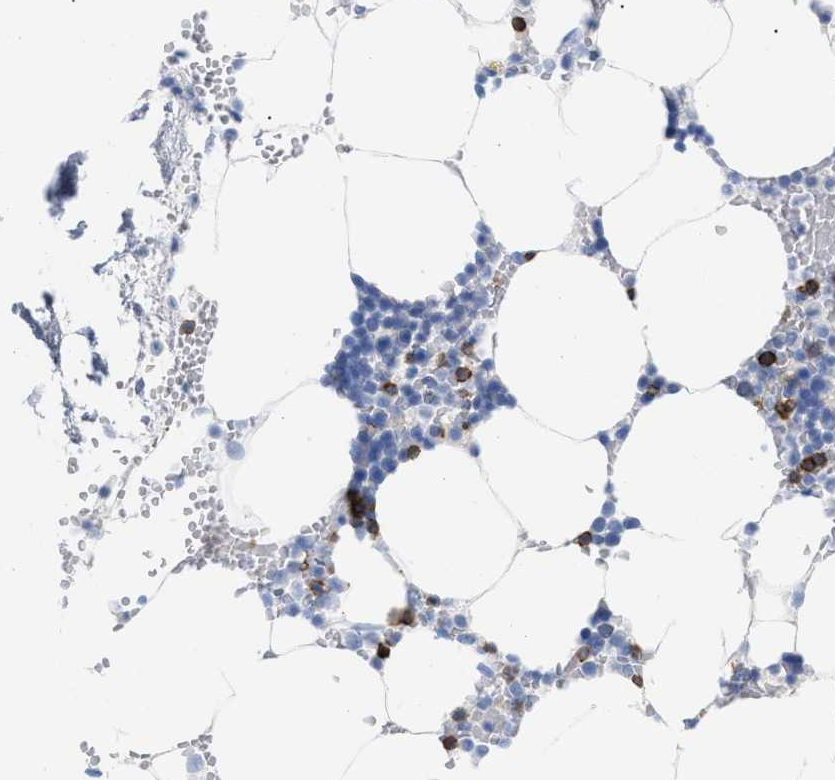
{"staining": {"intensity": "strong", "quantity": "<25%", "location": "cytoplasmic/membranous"}, "tissue": "bone marrow", "cell_type": "Hematopoietic cells", "image_type": "normal", "snomed": [{"axis": "morphology", "description": "Normal tissue, NOS"}, {"axis": "topography", "description": "Bone marrow"}], "caption": "Immunohistochemical staining of unremarkable bone marrow displays <25% levels of strong cytoplasmic/membranous protein positivity in about <25% of hematopoietic cells.", "gene": "CD5", "patient": {"sex": "male", "age": 70}}